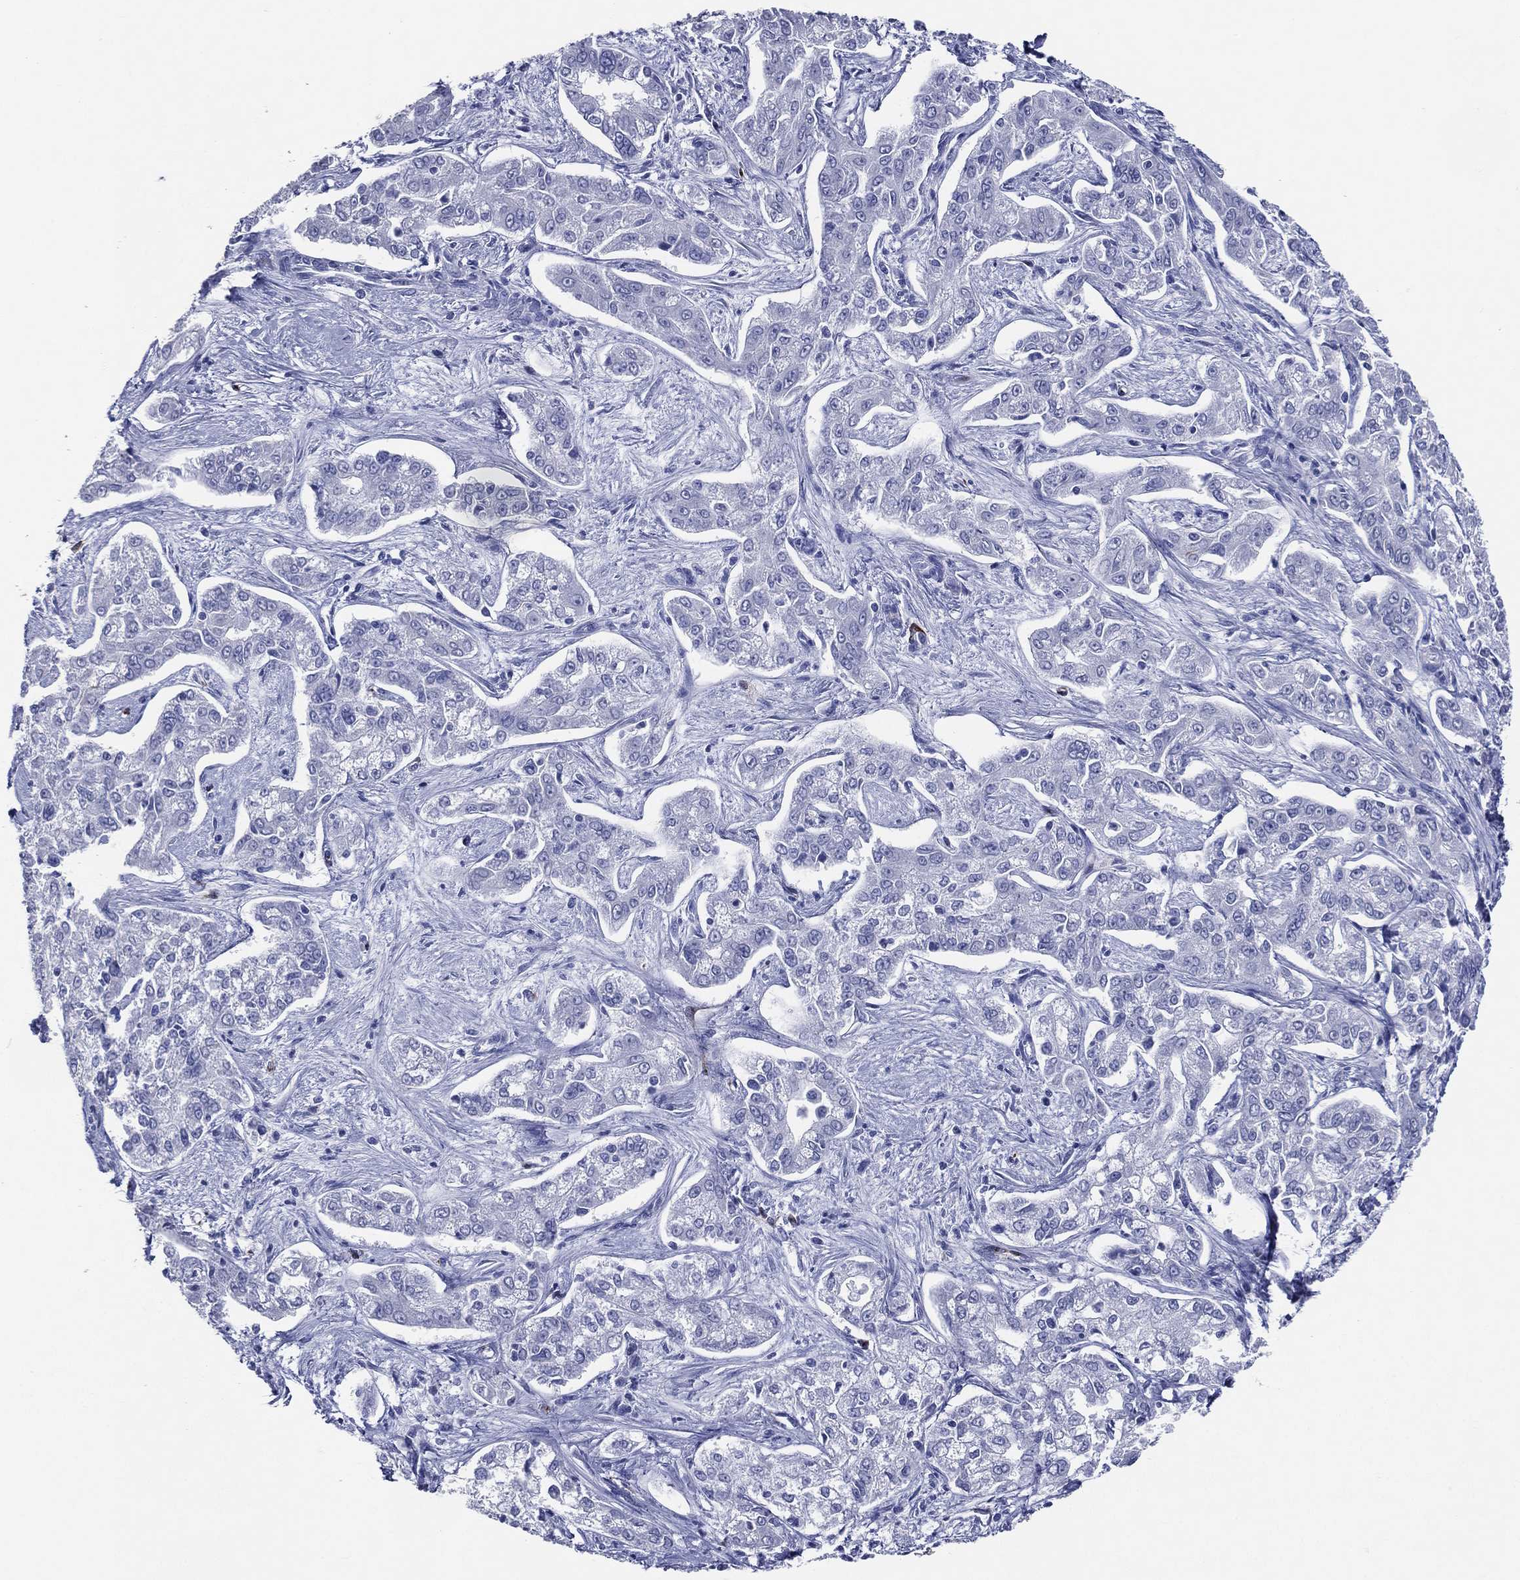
{"staining": {"intensity": "negative", "quantity": "none", "location": "none"}, "tissue": "liver cancer", "cell_type": "Tumor cells", "image_type": "cancer", "snomed": [{"axis": "morphology", "description": "Cholangiocarcinoma"}, {"axis": "topography", "description": "Liver"}], "caption": "Liver cholangiocarcinoma stained for a protein using IHC exhibits no staining tumor cells.", "gene": "ACE2", "patient": {"sex": "female", "age": 47}}